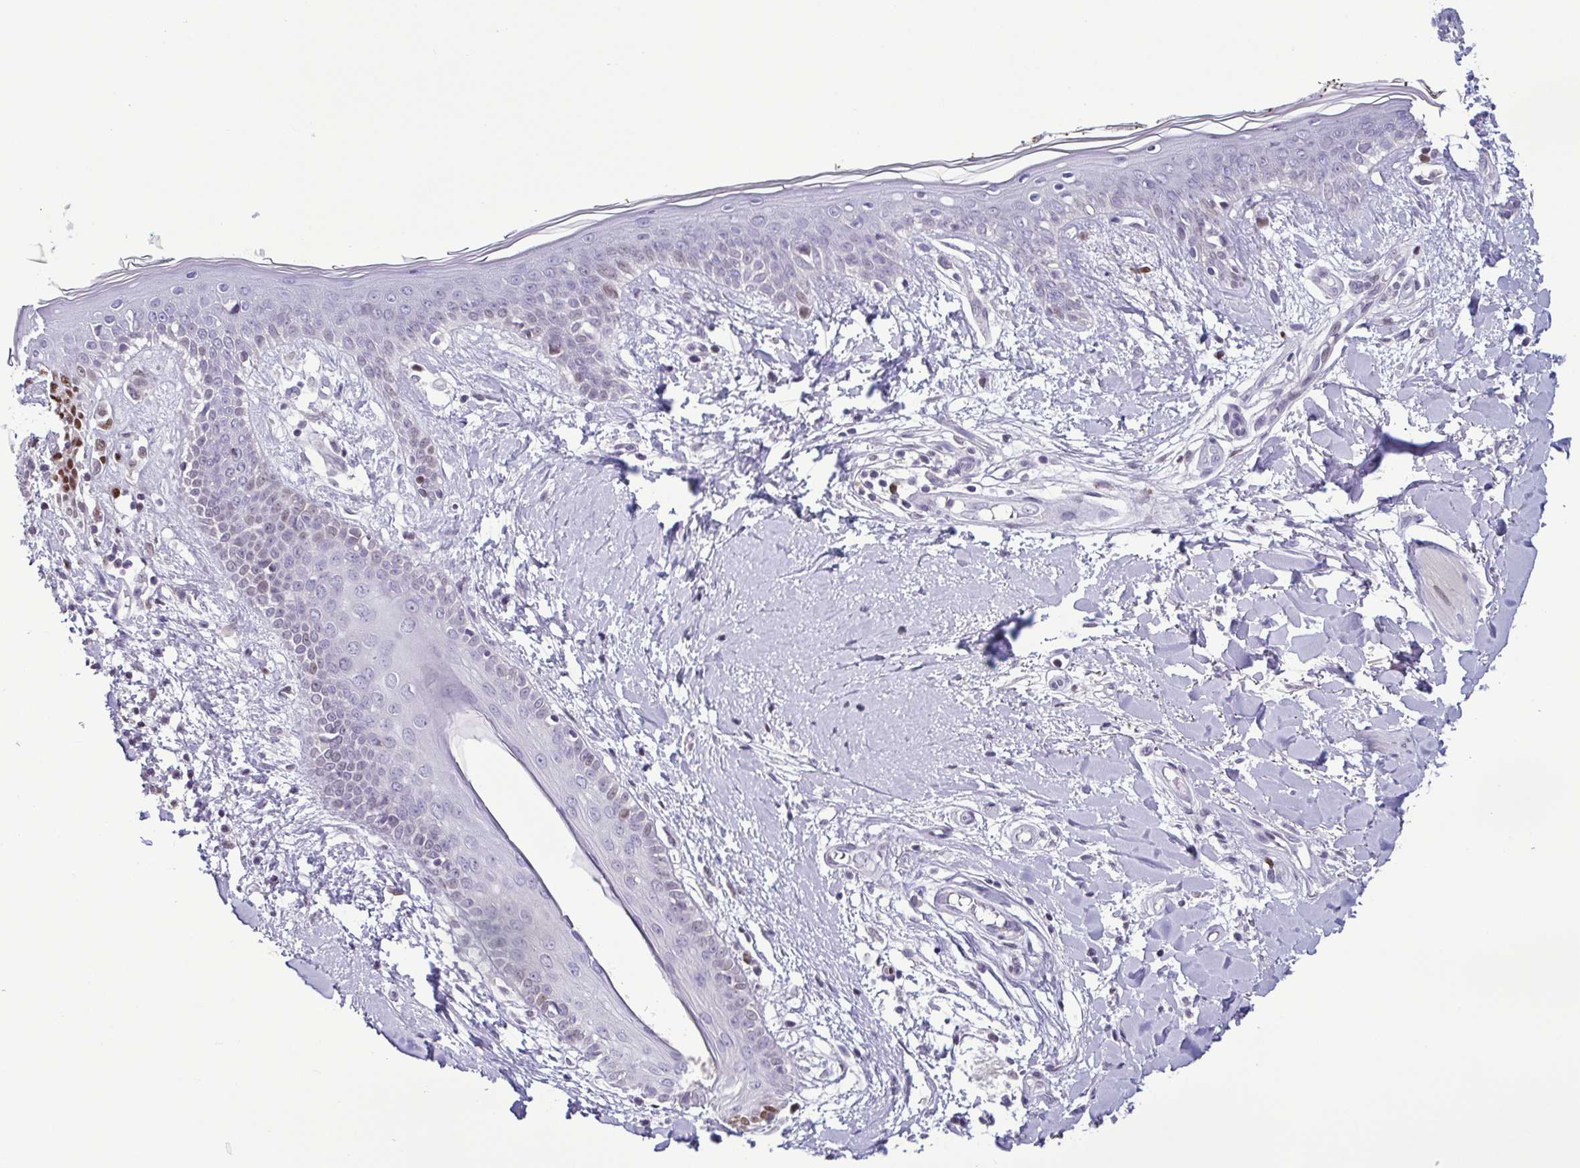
{"staining": {"intensity": "negative", "quantity": "none", "location": "none"}, "tissue": "skin", "cell_type": "Fibroblasts", "image_type": "normal", "snomed": [{"axis": "morphology", "description": "Normal tissue, NOS"}, {"axis": "topography", "description": "Skin"}], "caption": "This image is of benign skin stained with IHC to label a protein in brown with the nuclei are counter-stained blue. There is no positivity in fibroblasts.", "gene": "IRF1", "patient": {"sex": "female", "age": 34}}